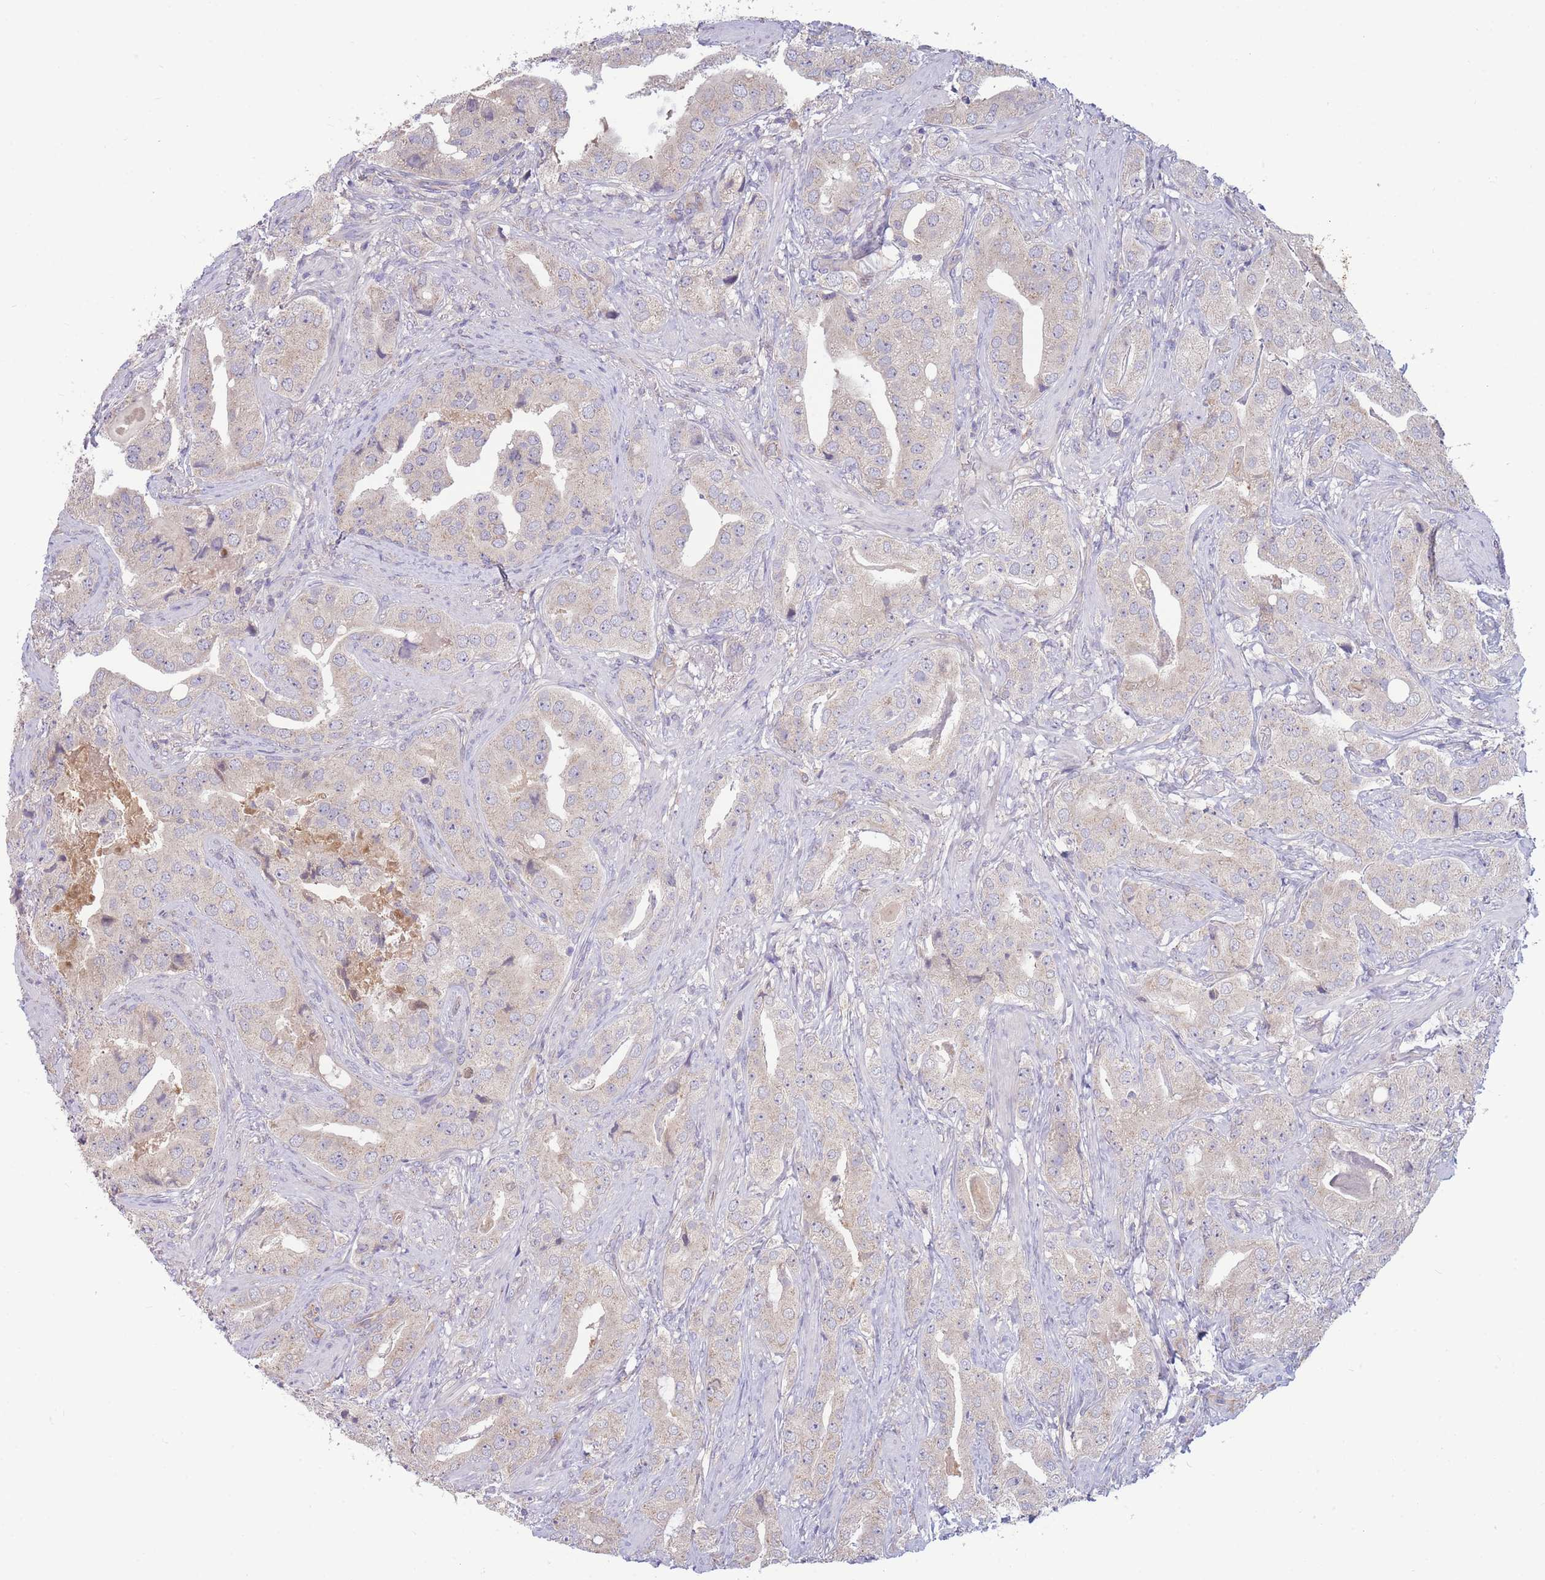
{"staining": {"intensity": "weak", "quantity": "<25%", "location": "cytoplasmic/membranous"}, "tissue": "prostate cancer", "cell_type": "Tumor cells", "image_type": "cancer", "snomed": [{"axis": "morphology", "description": "Adenocarcinoma, High grade"}, {"axis": "topography", "description": "Prostate"}], "caption": "Histopathology image shows no protein staining in tumor cells of high-grade adenocarcinoma (prostate) tissue. (Stains: DAB immunohistochemistry with hematoxylin counter stain, Microscopy: brightfield microscopy at high magnification).", "gene": "NDUFAF5", "patient": {"sex": "male", "age": 63}}